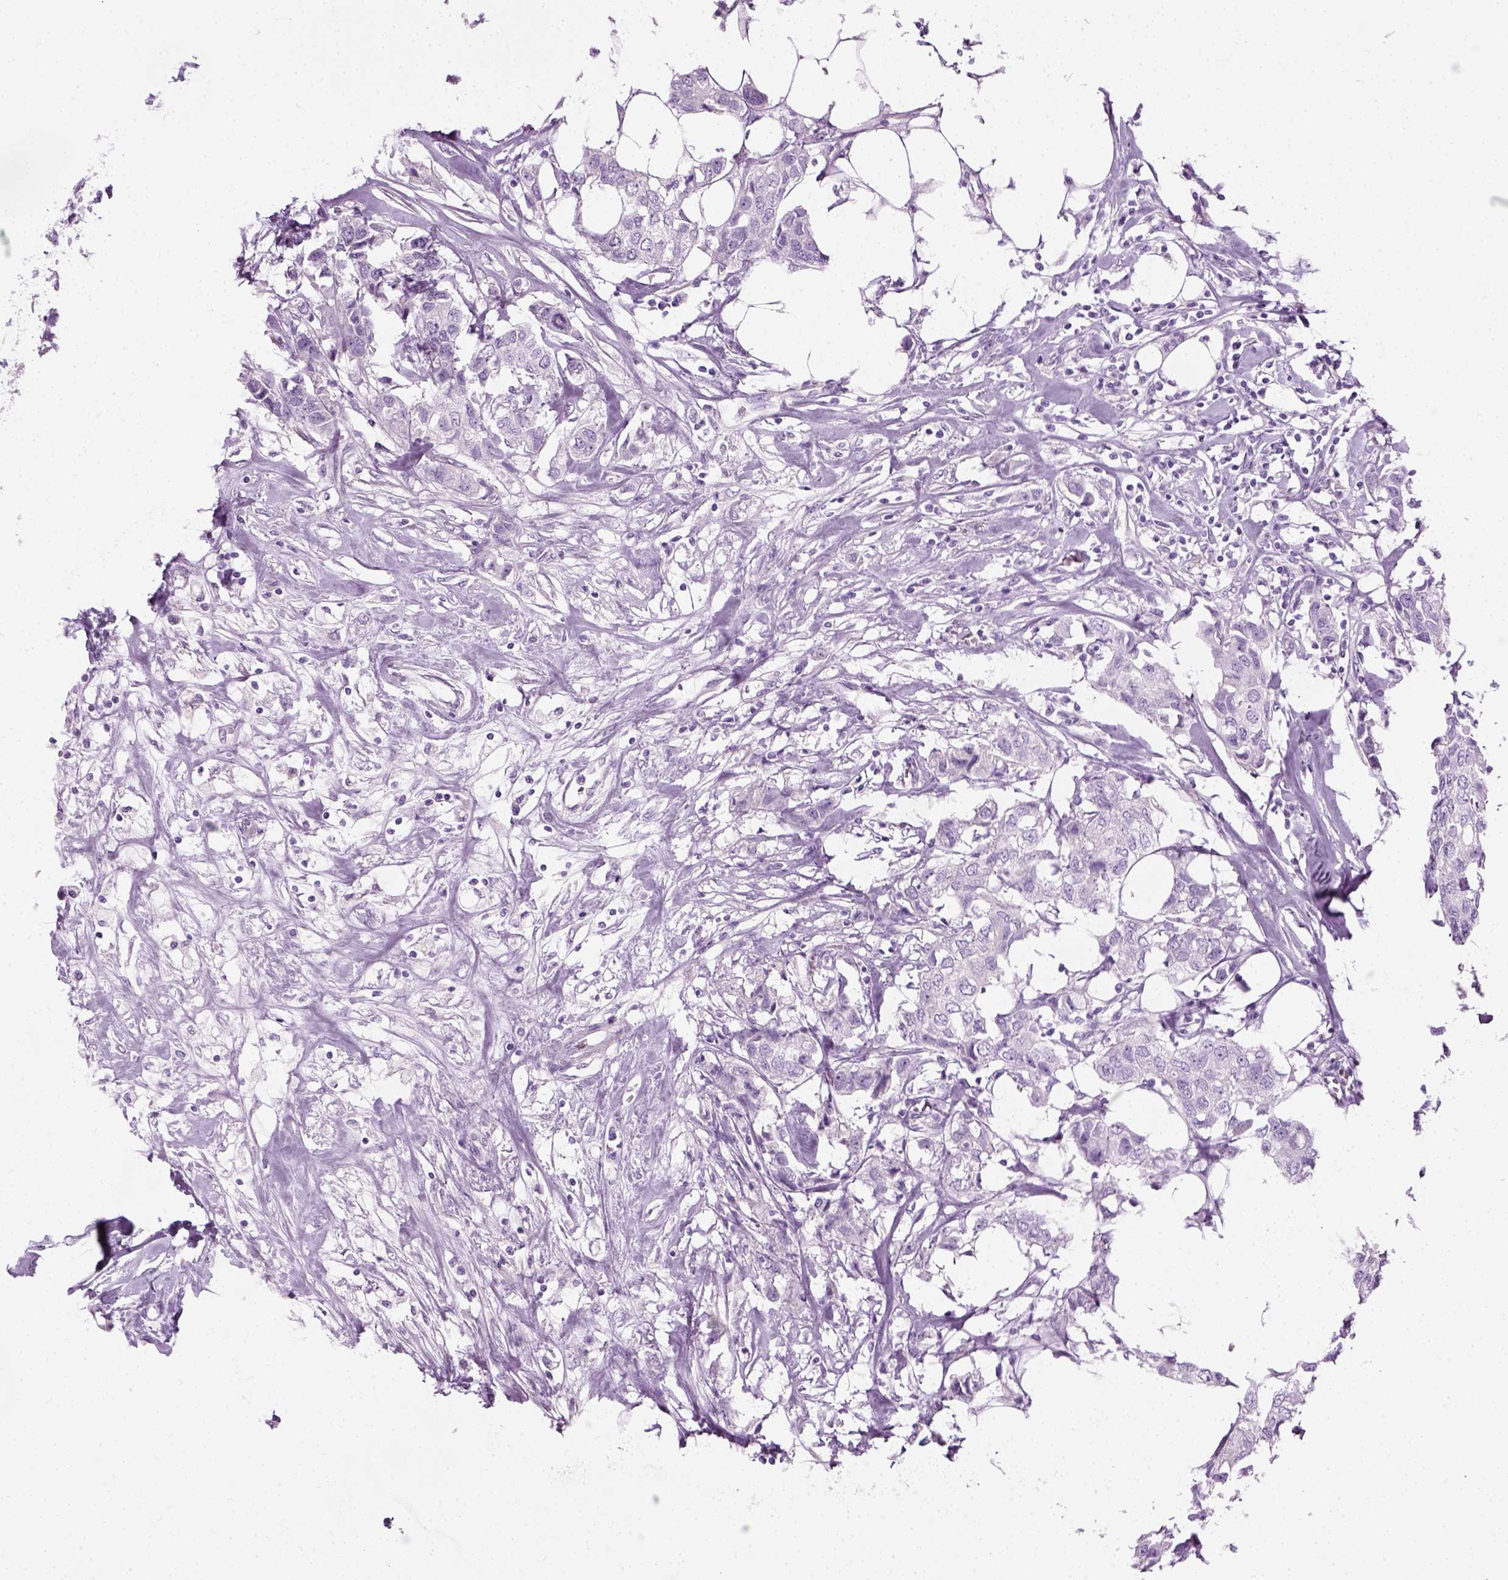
{"staining": {"intensity": "negative", "quantity": "none", "location": "none"}, "tissue": "breast cancer", "cell_type": "Tumor cells", "image_type": "cancer", "snomed": [{"axis": "morphology", "description": "Duct carcinoma"}, {"axis": "topography", "description": "Breast"}], "caption": "This is an IHC histopathology image of breast cancer (invasive ductal carcinoma). There is no positivity in tumor cells.", "gene": "CIBAR2", "patient": {"sex": "female", "age": 80}}